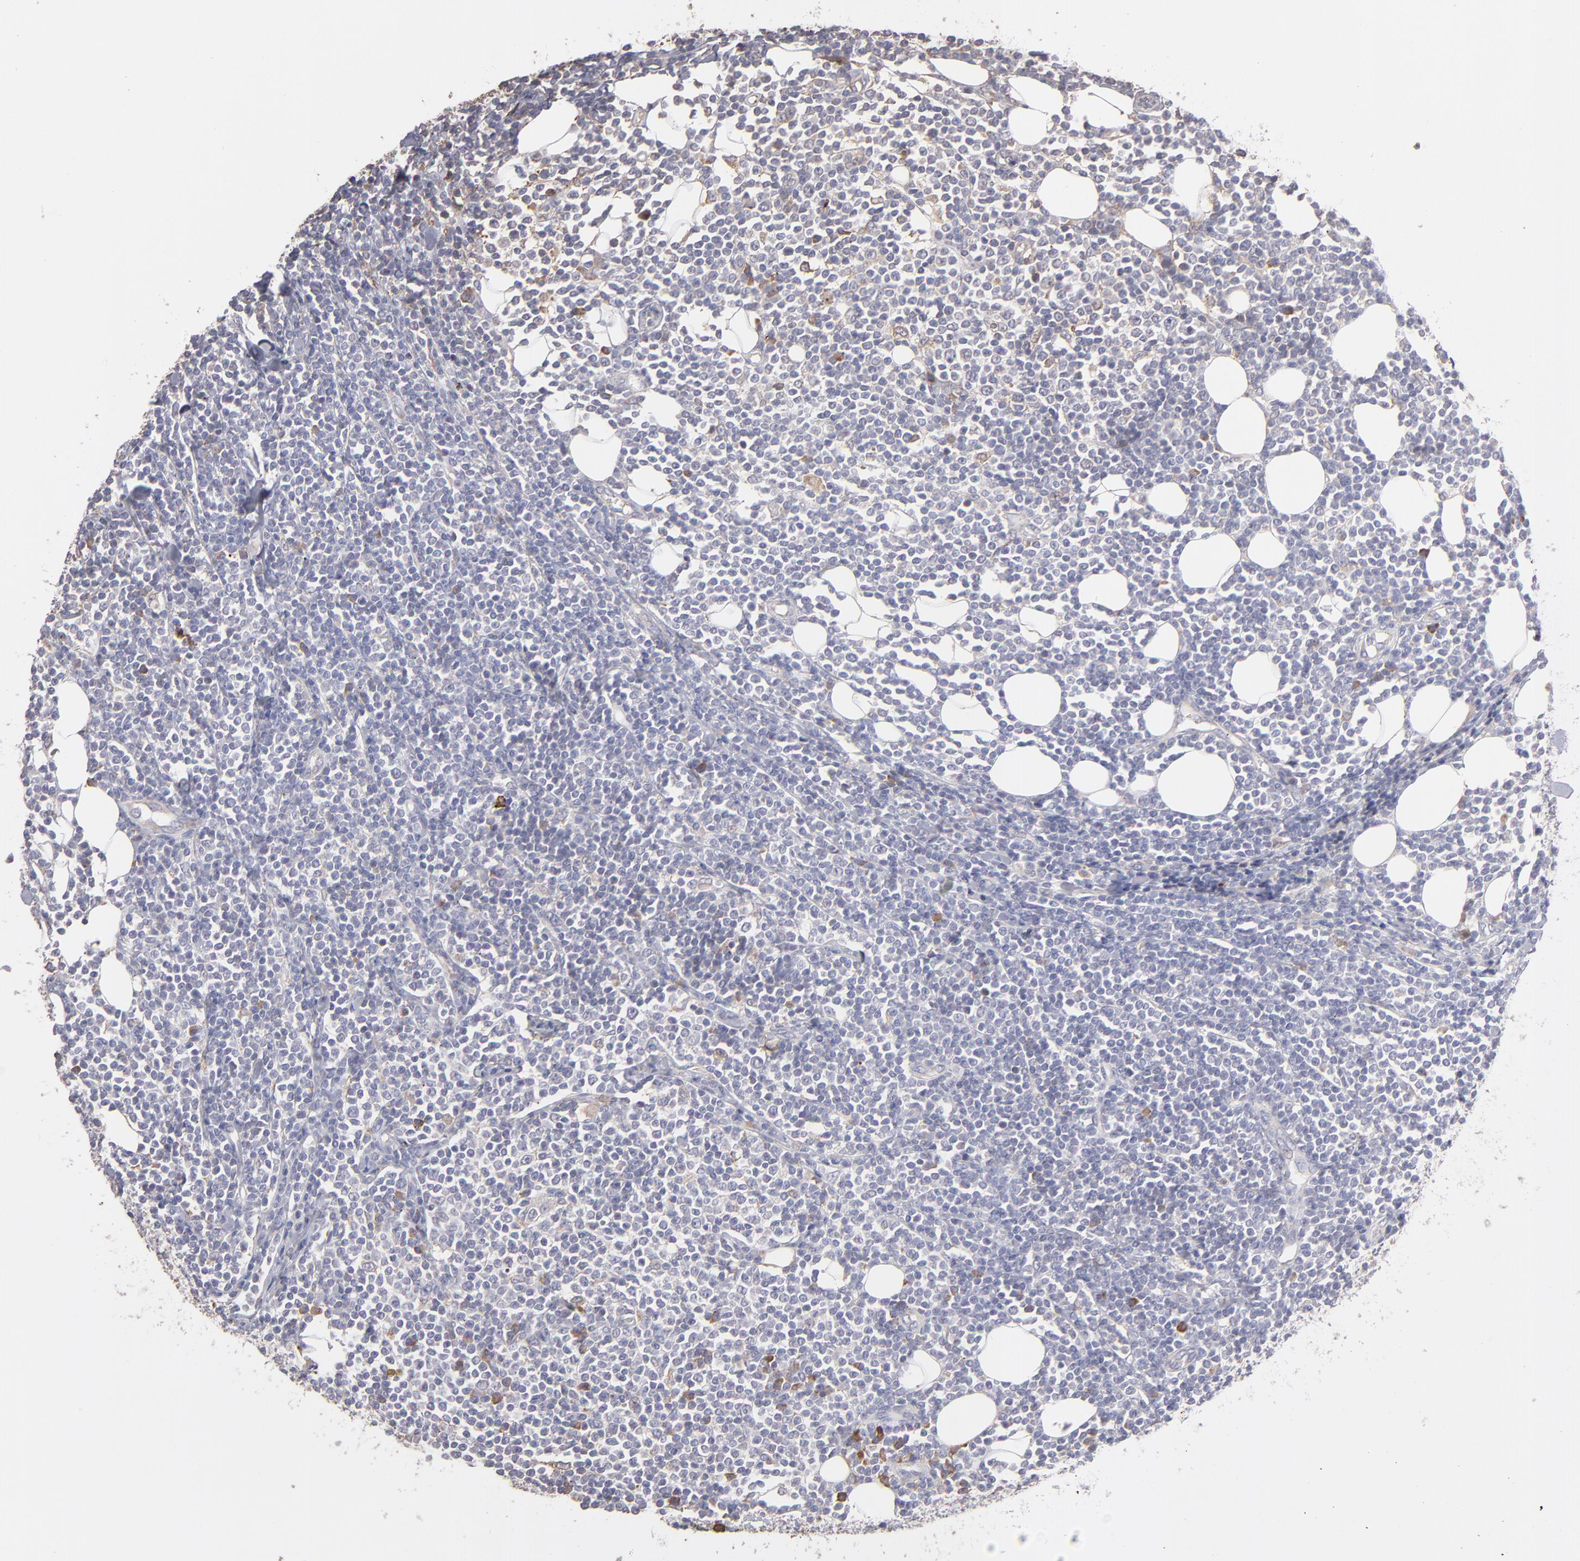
{"staining": {"intensity": "weak", "quantity": "<25%", "location": "cytoplasmic/membranous"}, "tissue": "lymphoma", "cell_type": "Tumor cells", "image_type": "cancer", "snomed": [{"axis": "morphology", "description": "Malignant lymphoma, non-Hodgkin's type, Low grade"}, {"axis": "topography", "description": "Soft tissue"}], "caption": "This histopathology image is of lymphoma stained with immunohistochemistry to label a protein in brown with the nuclei are counter-stained blue. There is no staining in tumor cells.", "gene": "CALR", "patient": {"sex": "male", "age": 92}}